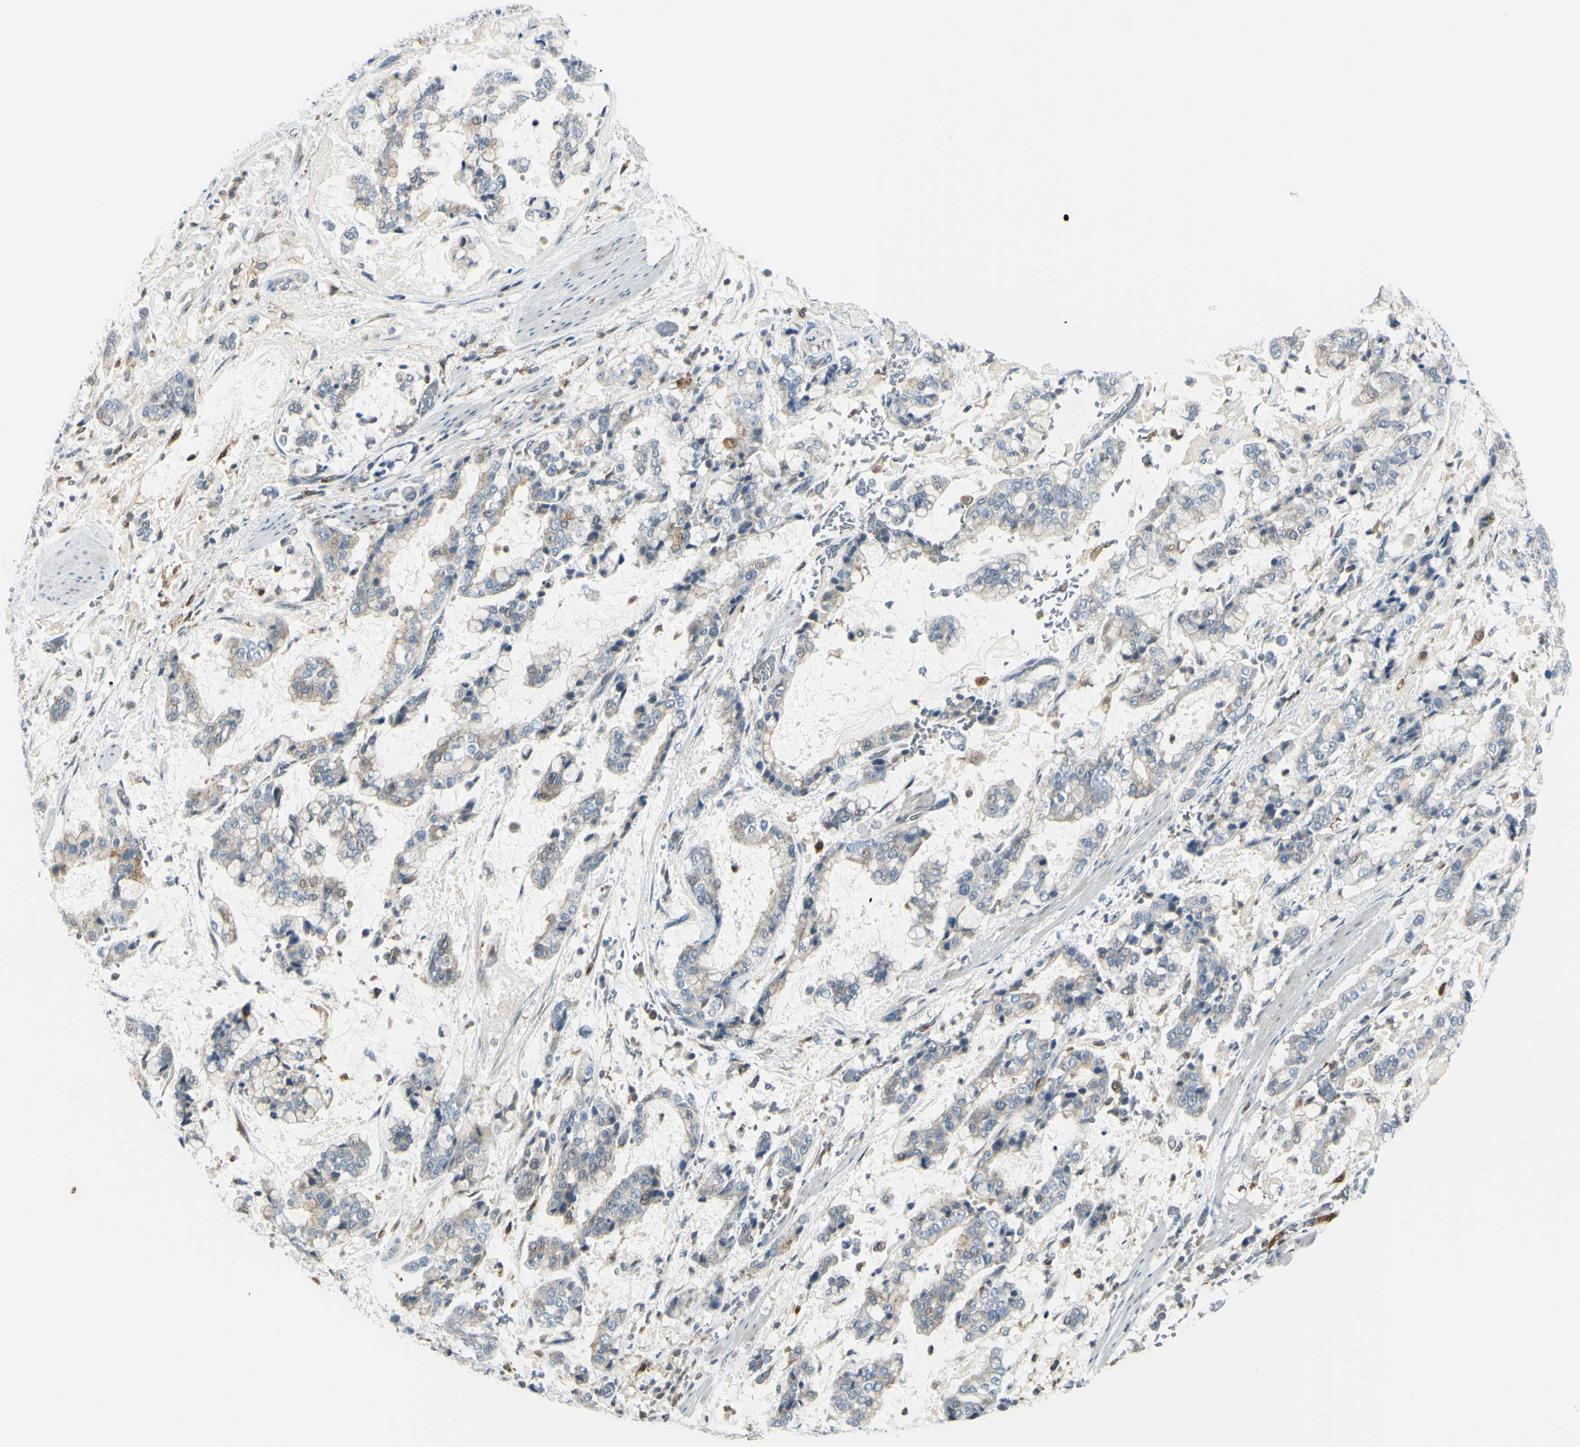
{"staining": {"intensity": "weak", "quantity": ">75%", "location": "cytoplasmic/membranous"}, "tissue": "stomach cancer", "cell_type": "Tumor cells", "image_type": "cancer", "snomed": [{"axis": "morphology", "description": "Normal tissue, NOS"}, {"axis": "morphology", "description": "Adenocarcinoma, NOS"}, {"axis": "topography", "description": "Stomach, upper"}, {"axis": "topography", "description": "Stomach"}], "caption": "IHC photomicrograph of stomach adenocarcinoma stained for a protein (brown), which displays low levels of weak cytoplasmic/membranous expression in approximately >75% of tumor cells.", "gene": "CYRIB", "patient": {"sex": "male", "age": 76}}